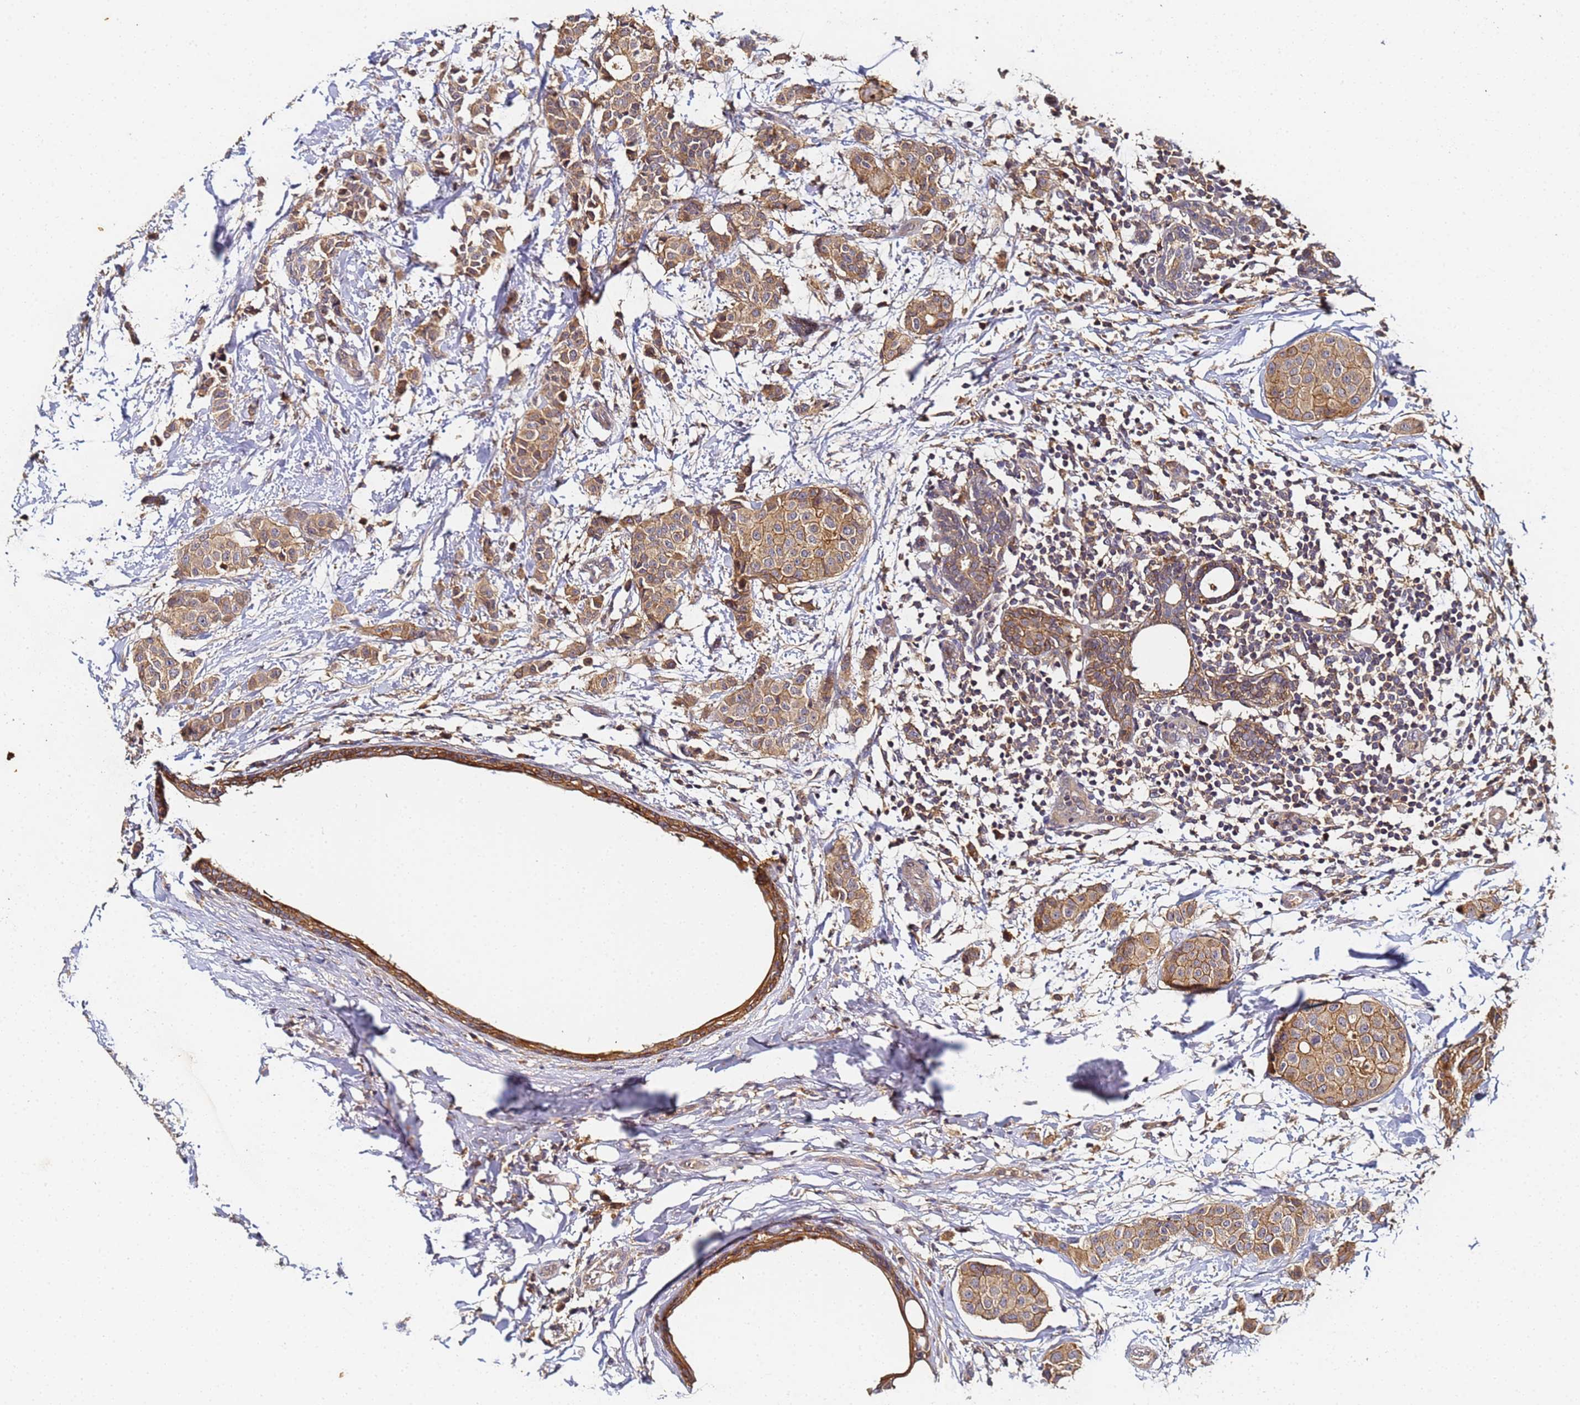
{"staining": {"intensity": "moderate", "quantity": ">75%", "location": "cytoplasmic/membranous"}, "tissue": "breast cancer", "cell_type": "Tumor cells", "image_type": "cancer", "snomed": [{"axis": "morphology", "description": "Duct carcinoma"}, {"axis": "topography", "description": "Breast"}], "caption": "This histopathology image displays breast cancer (invasive ductal carcinoma) stained with immunohistochemistry to label a protein in brown. The cytoplasmic/membranous of tumor cells show moderate positivity for the protein. Nuclei are counter-stained blue.", "gene": "LRRC69", "patient": {"sex": "female", "age": 40}}